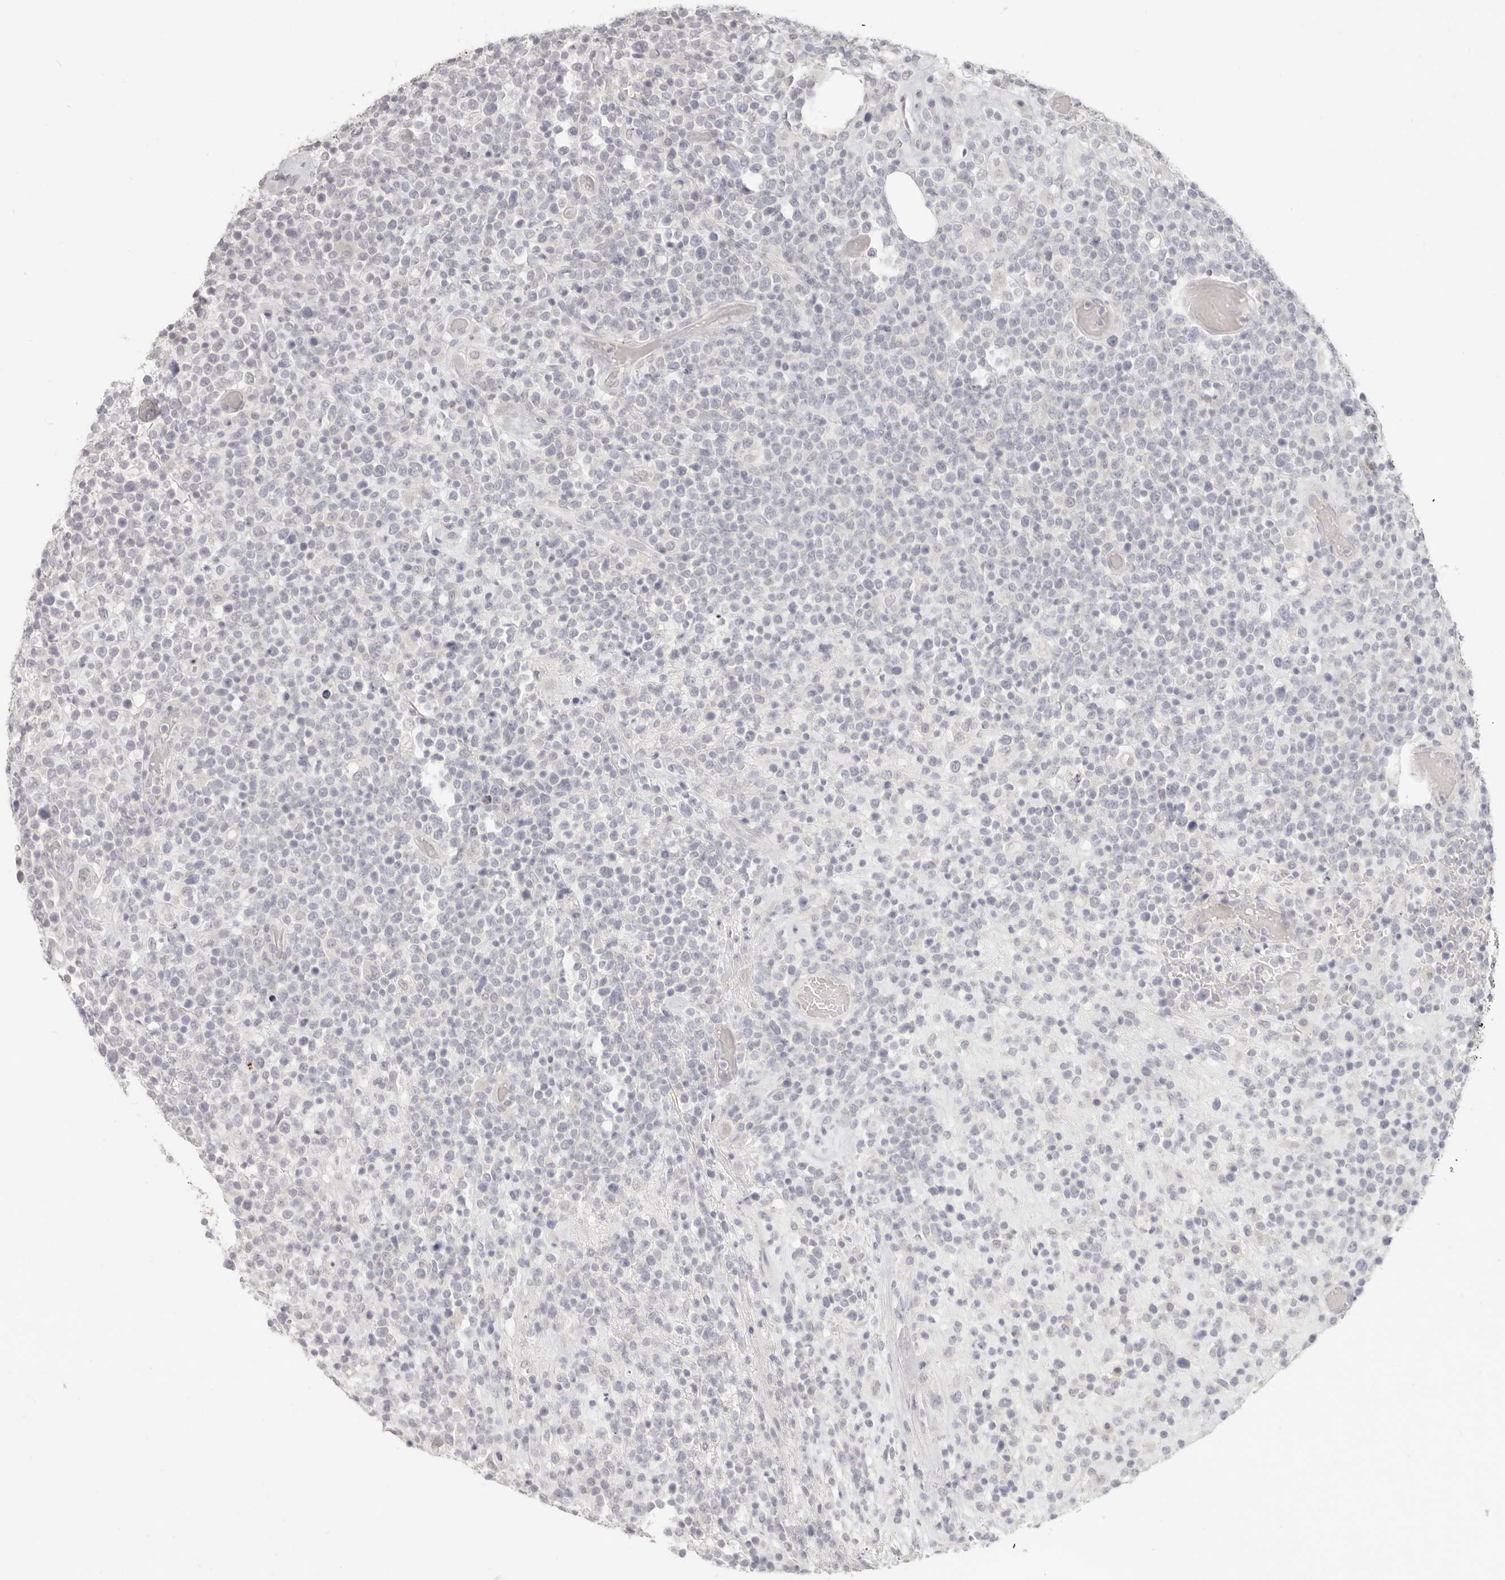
{"staining": {"intensity": "negative", "quantity": "none", "location": "none"}, "tissue": "lymphoma", "cell_type": "Tumor cells", "image_type": "cancer", "snomed": [{"axis": "morphology", "description": "Malignant lymphoma, non-Hodgkin's type, High grade"}, {"axis": "topography", "description": "Colon"}], "caption": "Lymphoma was stained to show a protein in brown. There is no significant expression in tumor cells.", "gene": "EPCAM", "patient": {"sex": "female", "age": 53}}